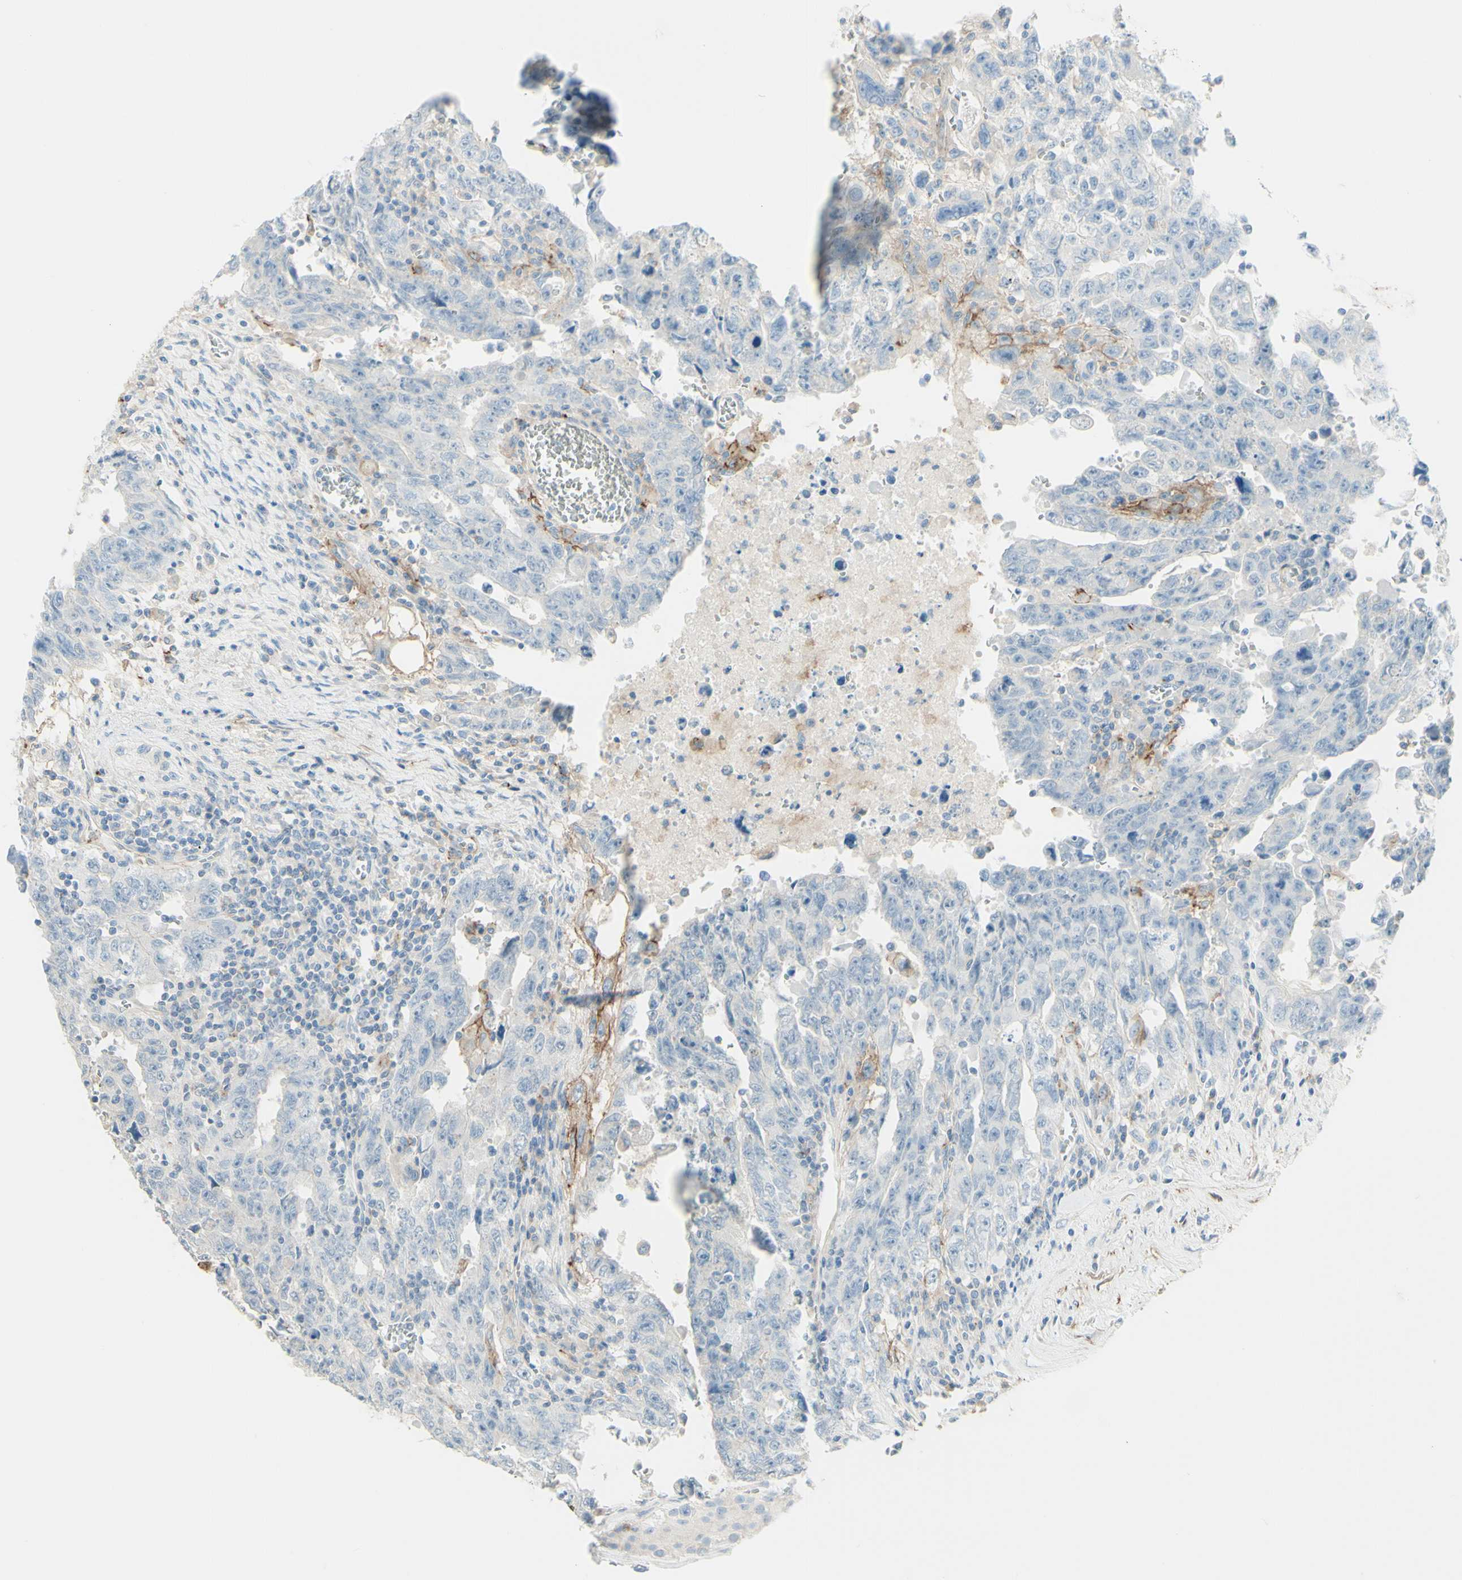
{"staining": {"intensity": "negative", "quantity": "none", "location": "none"}, "tissue": "testis cancer", "cell_type": "Tumor cells", "image_type": "cancer", "snomed": [{"axis": "morphology", "description": "Carcinoma, Embryonal, NOS"}, {"axis": "topography", "description": "Testis"}], "caption": "Testis cancer stained for a protein using immunohistochemistry demonstrates no staining tumor cells.", "gene": "ALCAM", "patient": {"sex": "male", "age": 28}}